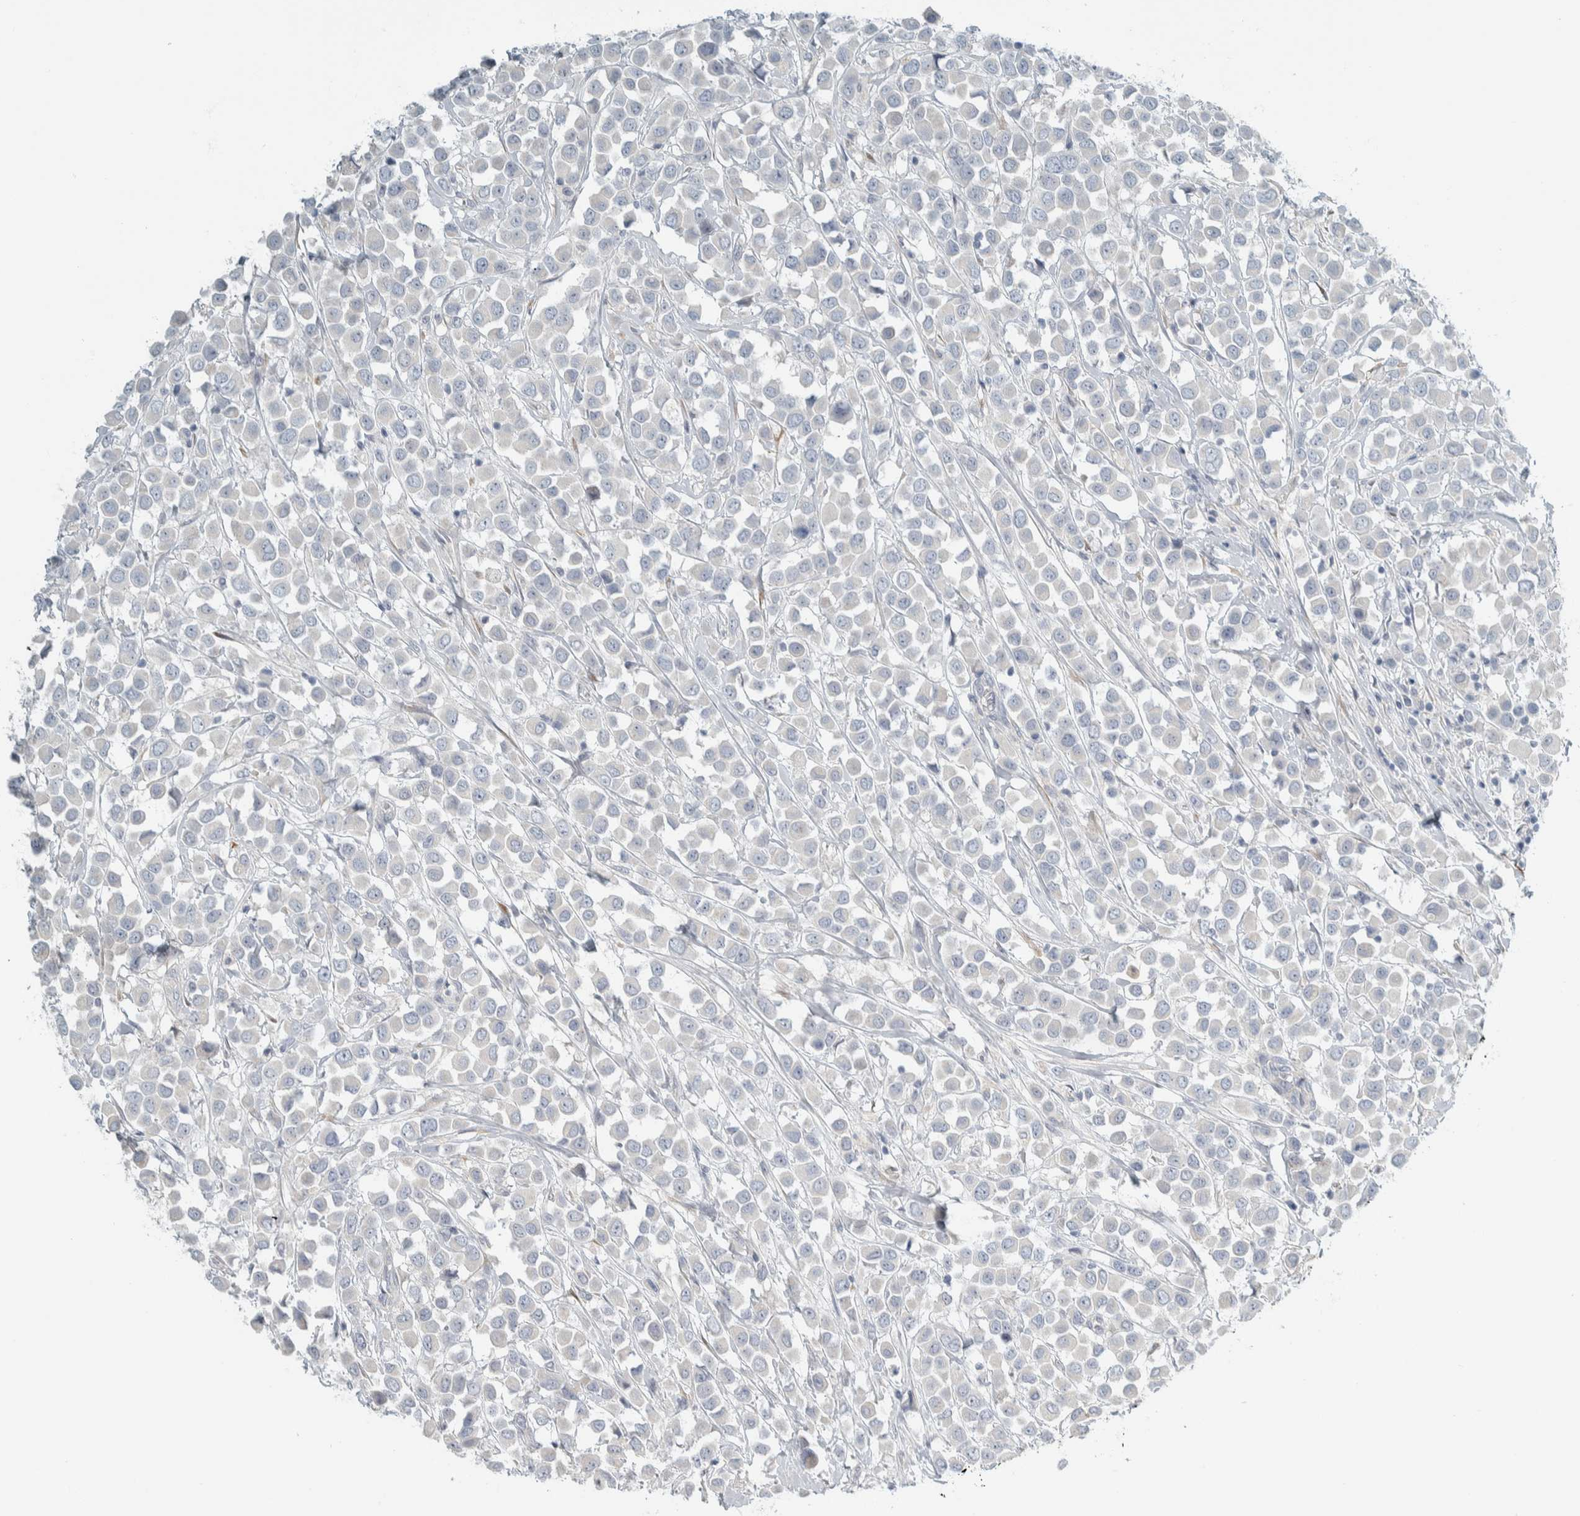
{"staining": {"intensity": "negative", "quantity": "none", "location": "none"}, "tissue": "breast cancer", "cell_type": "Tumor cells", "image_type": "cancer", "snomed": [{"axis": "morphology", "description": "Duct carcinoma"}, {"axis": "topography", "description": "Breast"}], "caption": "DAB immunohistochemical staining of human breast cancer shows no significant staining in tumor cells. (DAB (3,3'-diaminobenzidine) IHC visualized using brightfield microscopy, high magnification).", "gene": "HGS", "patient": {"sex": "female", "age": 61}}